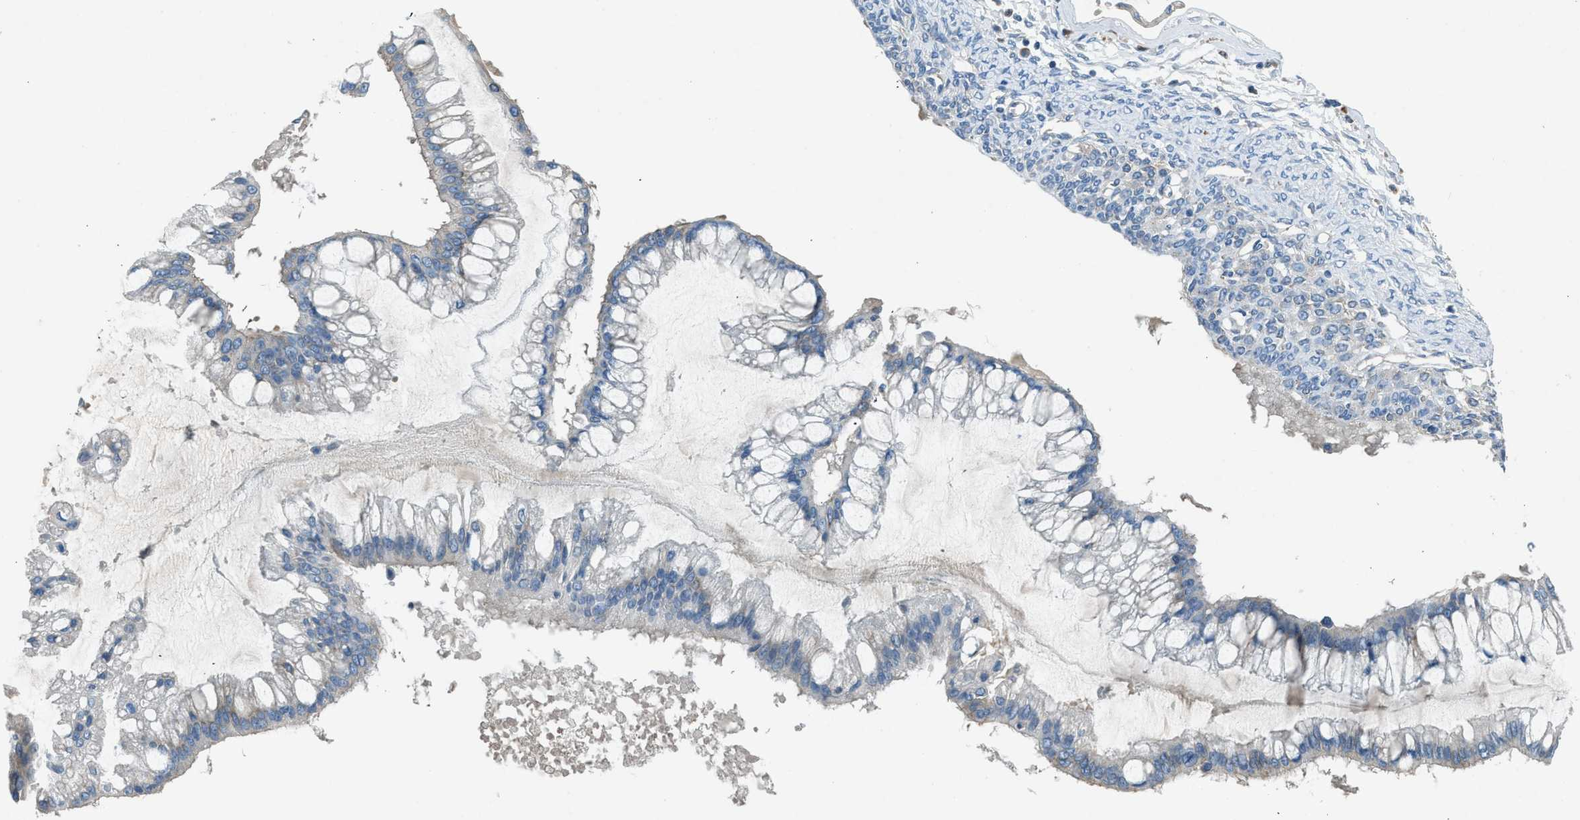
{"staining": {"intensity": "negative", "quantity": "none", "location": "none"}, "tissue": "ovarian cancer", "cell_type": "Tumor cells", "image_type": "cancer", "snomed": [{"axis": "morphology", "description": "Cystadenocarcinoma, mucinous, NOS"}, {"axis": "topography", "description": "Ovary"}], "caption": "Ovarian cancer (mucinous cystadenocarcinoma) was stained to show a protein in brown. There is no significant expression in tumor cells.", "gene": "BMP1", "patient": {"sex": "female", "age": 73}}